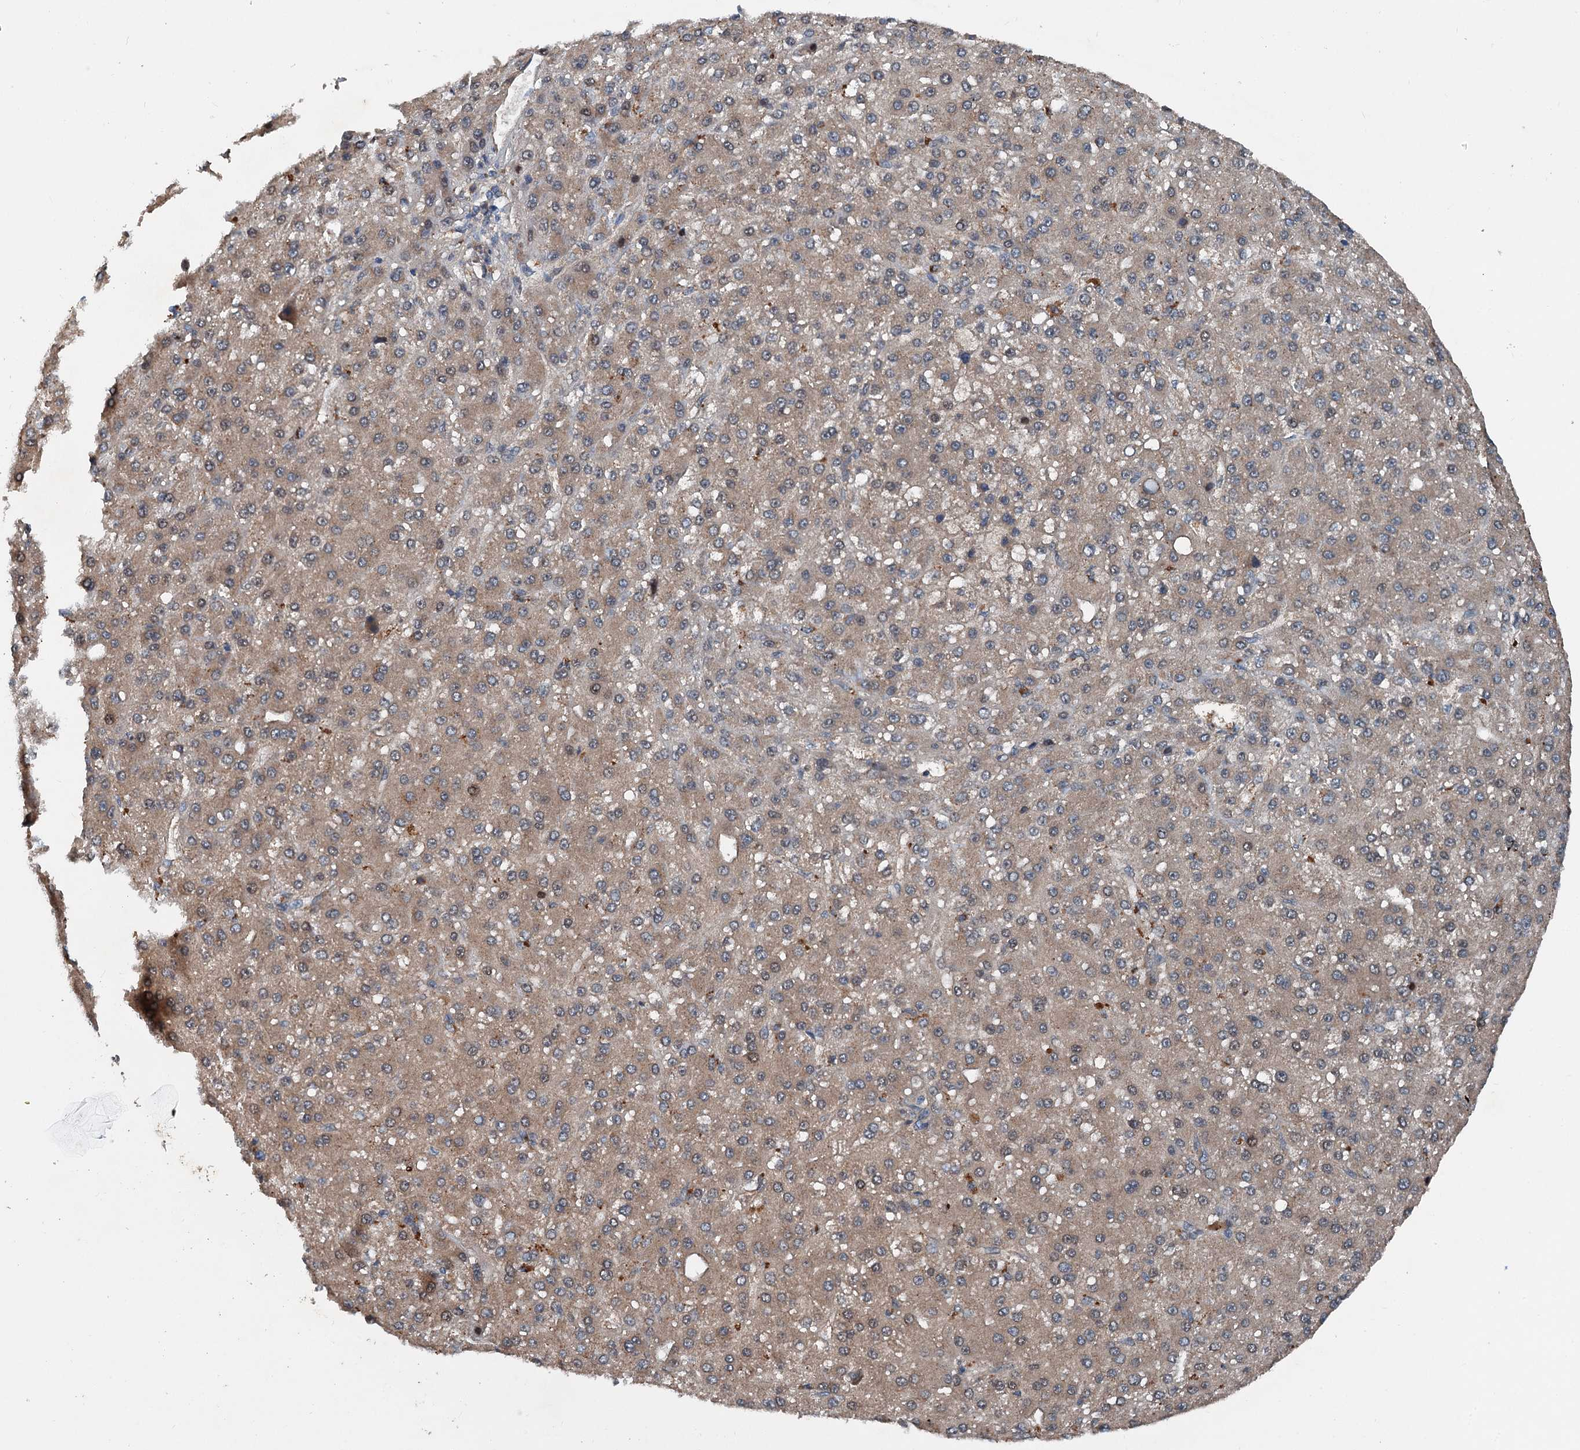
{"staining": {"intensity": "weak", "quantity": ">75%", "location": "cytoplasmic/membranous"}, "tissue": "liver cancer", "cell_type": "Tumor cells", "image_type": "cancer", "snomed": [{"axis": "morphology", "description": "Carcinoma, Hepatocellular, NOS"}, {"axis": "topography", "description": "Liver"}], "caption": "Immunohistochemistry (IHC) micrograph of neoplastic tissue: liver cancer (hepatocellular carcinoma) stained using immunohistochemistry demonstrates low levels of weak protein expression localized specifically in the cytoplasmic/membranous of tumor cells, appearing as a cytoplasmic/membranous brown color.", "gene": "PDSS1", "patient": {"sex": "male", "age": 67}}